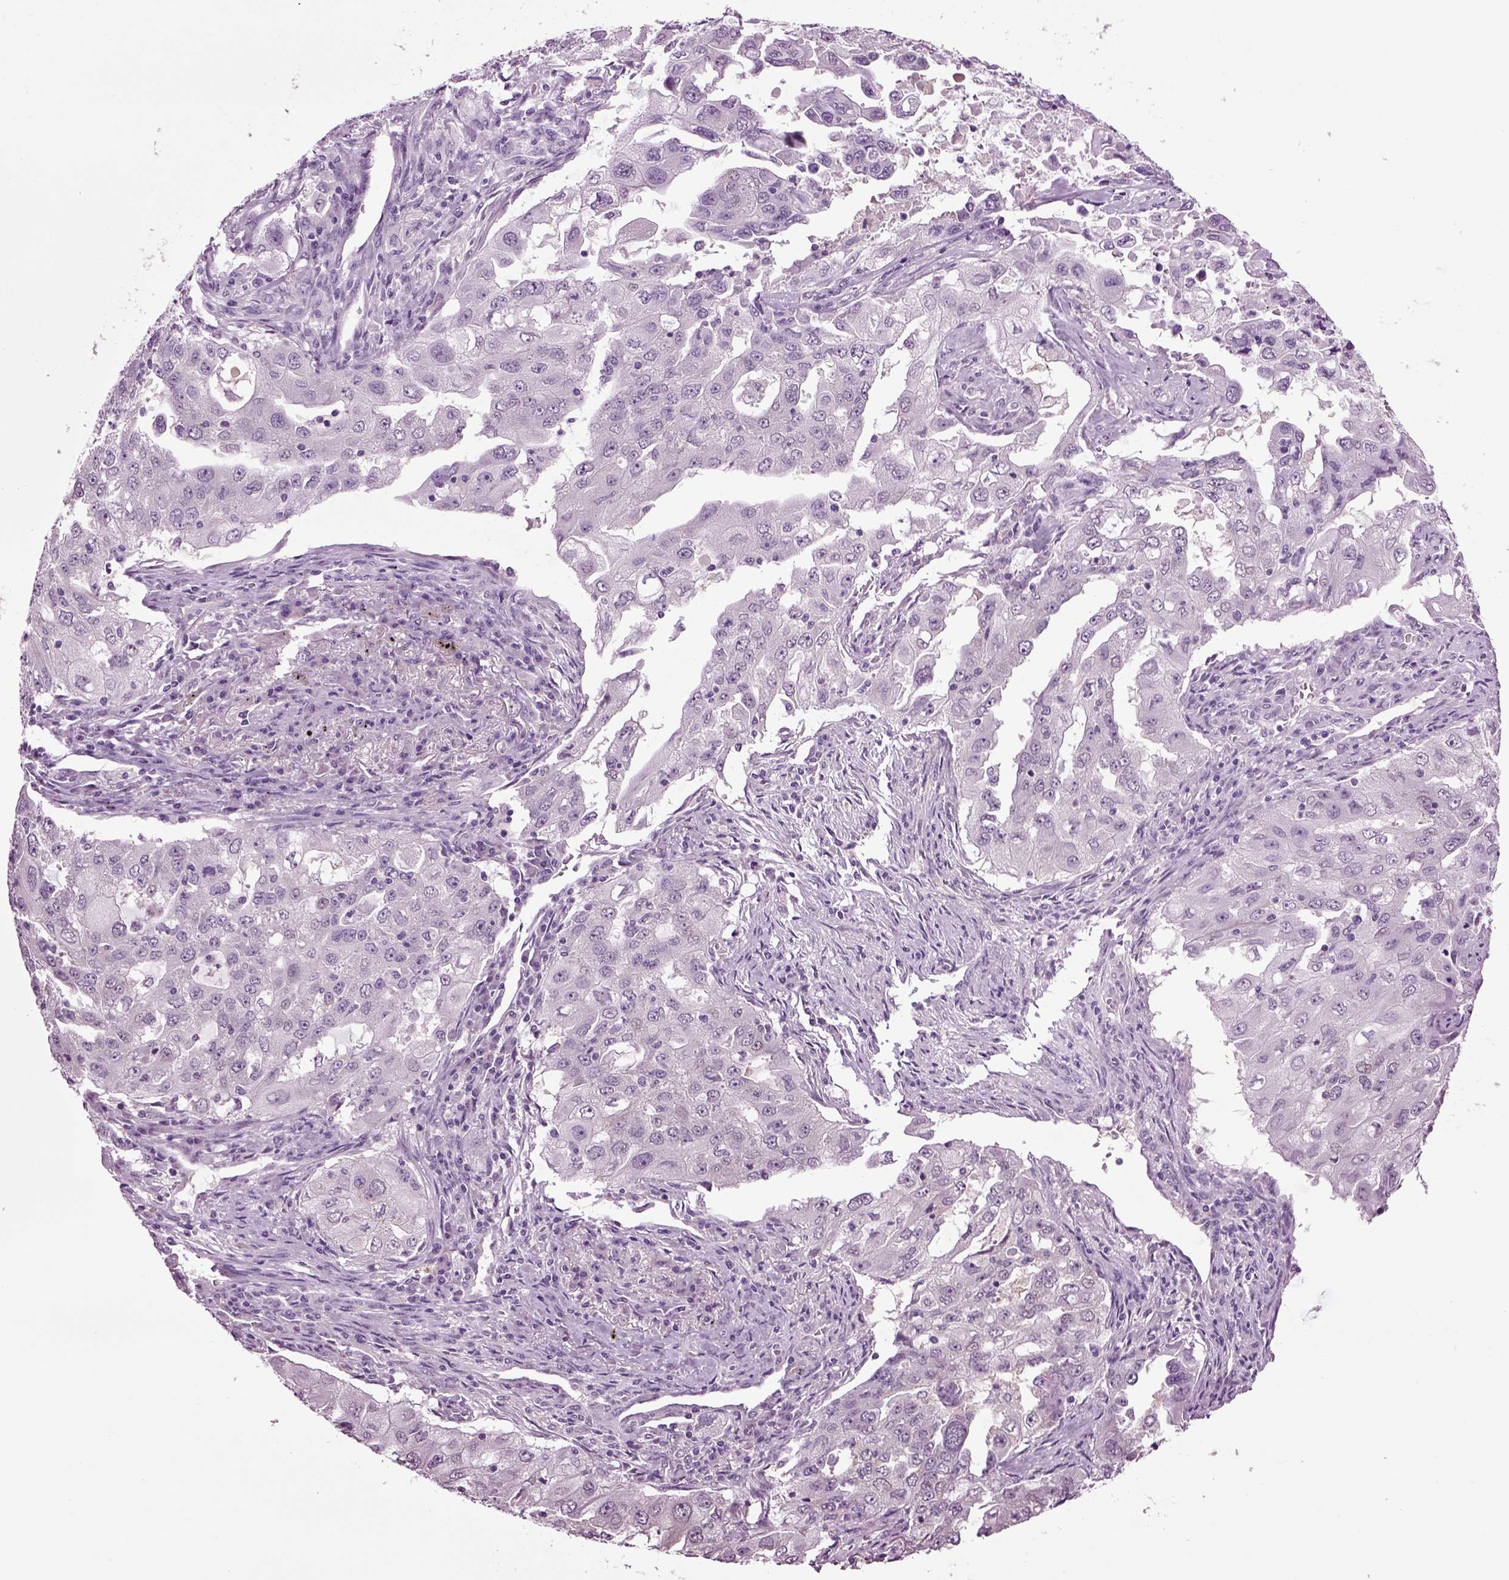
{"staining": {"intensity": "negative", "quantity": "none", "location": "none"}, "tissue": "lung cancer", "cell_type": "Tumor cells", "image_type": "cancer", "snomed": [{"axis": "morphology", "description": "Adenocarcinoma, NOS"}, {"axis": "topography", "description": "Lung"}], "caption": "An immunohistochemistry (IHC) histopathology image of lung cancer (adenocarcinoma) is shown. There is no staining in tumor cells of lung cancer (adenocarcinoma). (DAB (3,3'-diaminobenzidine) immunohistochemistry (IHC) visualized using brightfield microscopy, high magnification).", "gene": "PLCH2", "patient": {"sex": "female", "age": 61}}